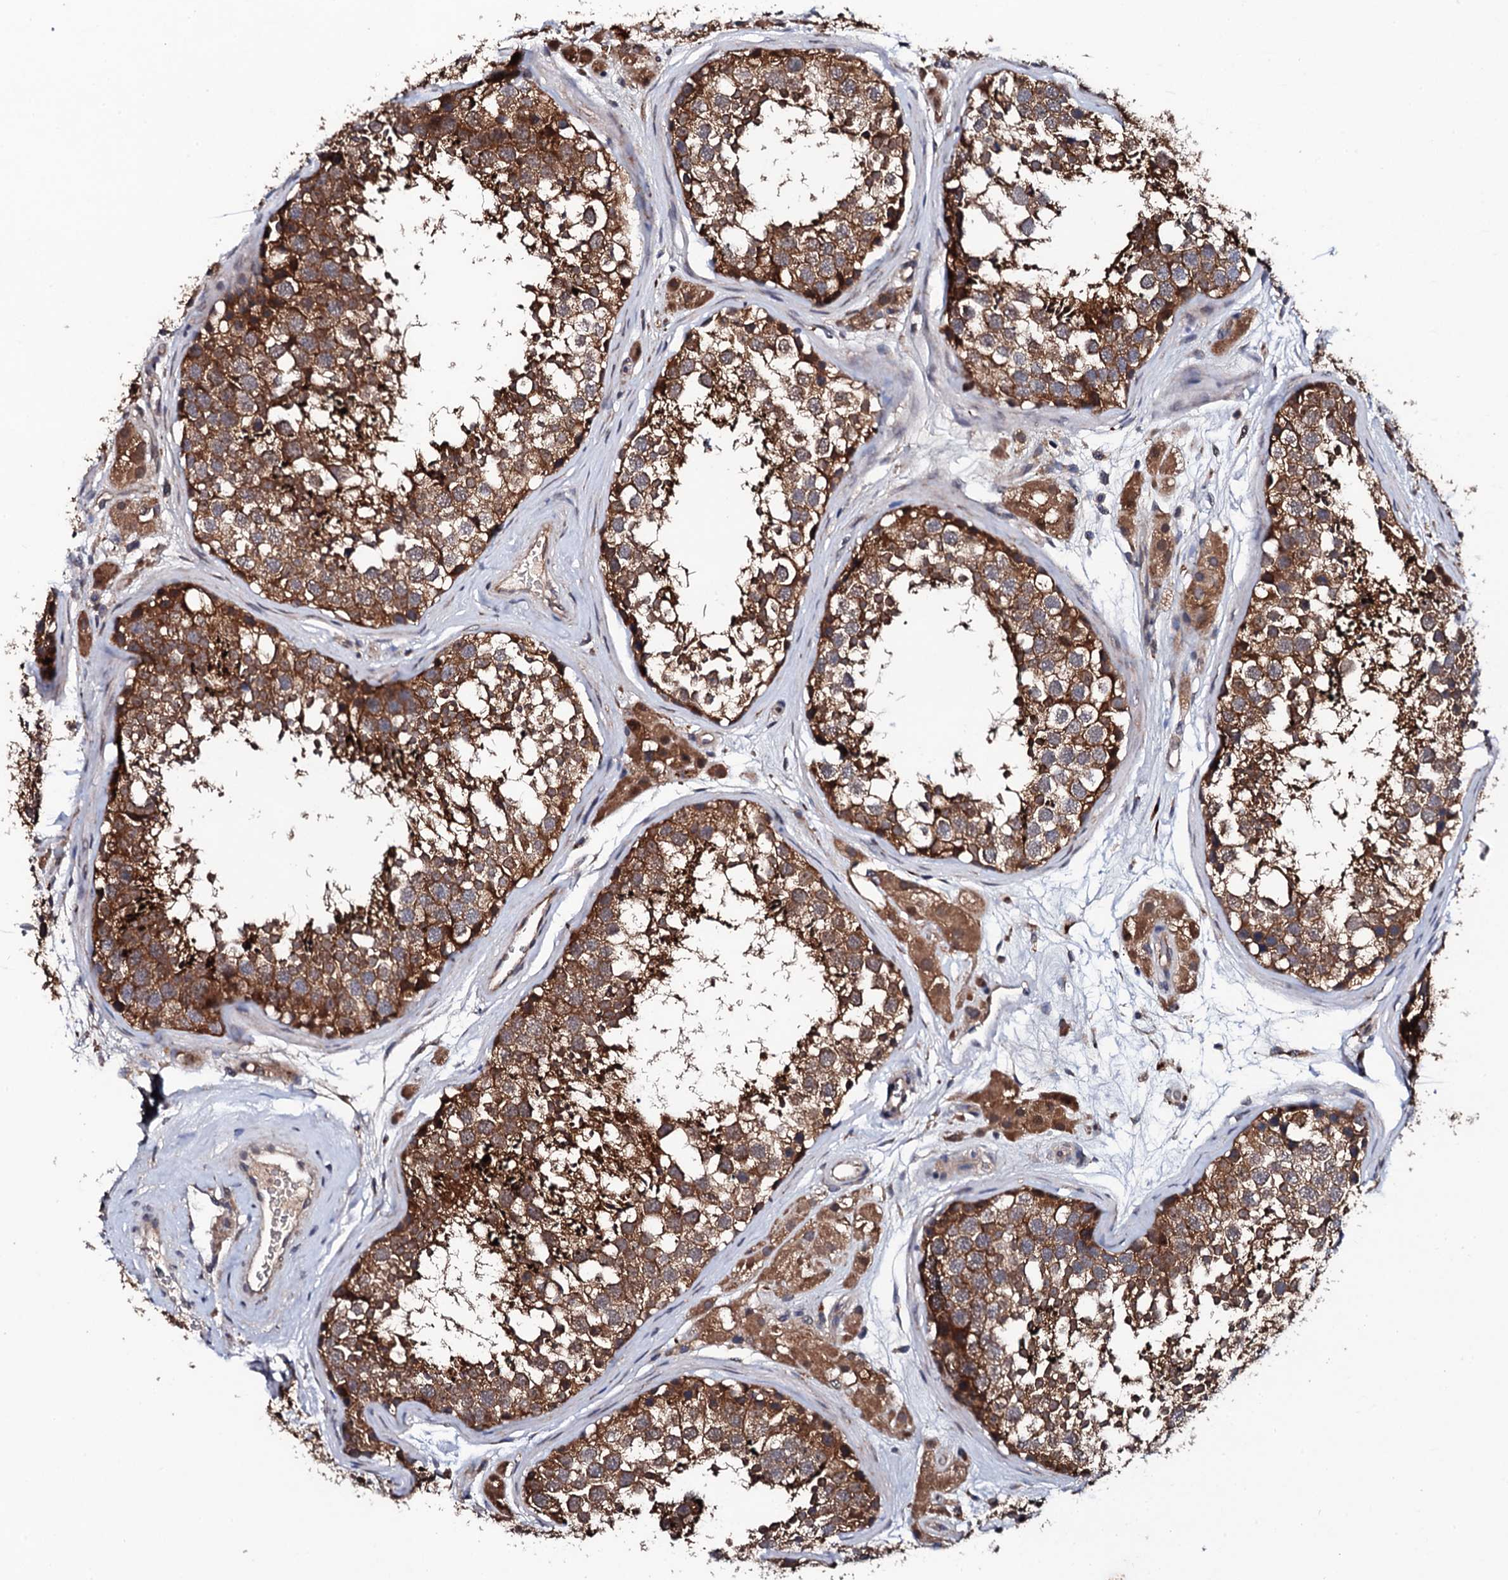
{"staining": {"intensity": "strong", "quantity": ">75%", "location": "cytoplasmic/membranous"}, "tissue": "testis", "cell_type": "Cells in seminiferous ducts", "image_type": "normal", "snomed": [{"axis": "morphology", "description": "Normal tissue, NOS"}, {"axis": "topography", "description": "Testis"}], "caption": "Approximately >75% of cells in seminiferous ducts in benign human testis exhibit strong cytoplasmic/membranous protein positivity as visualized by brown immunohistochemical staining.", "gene": "IP6K1", "patient": {"sex": "male", "age": 56}}